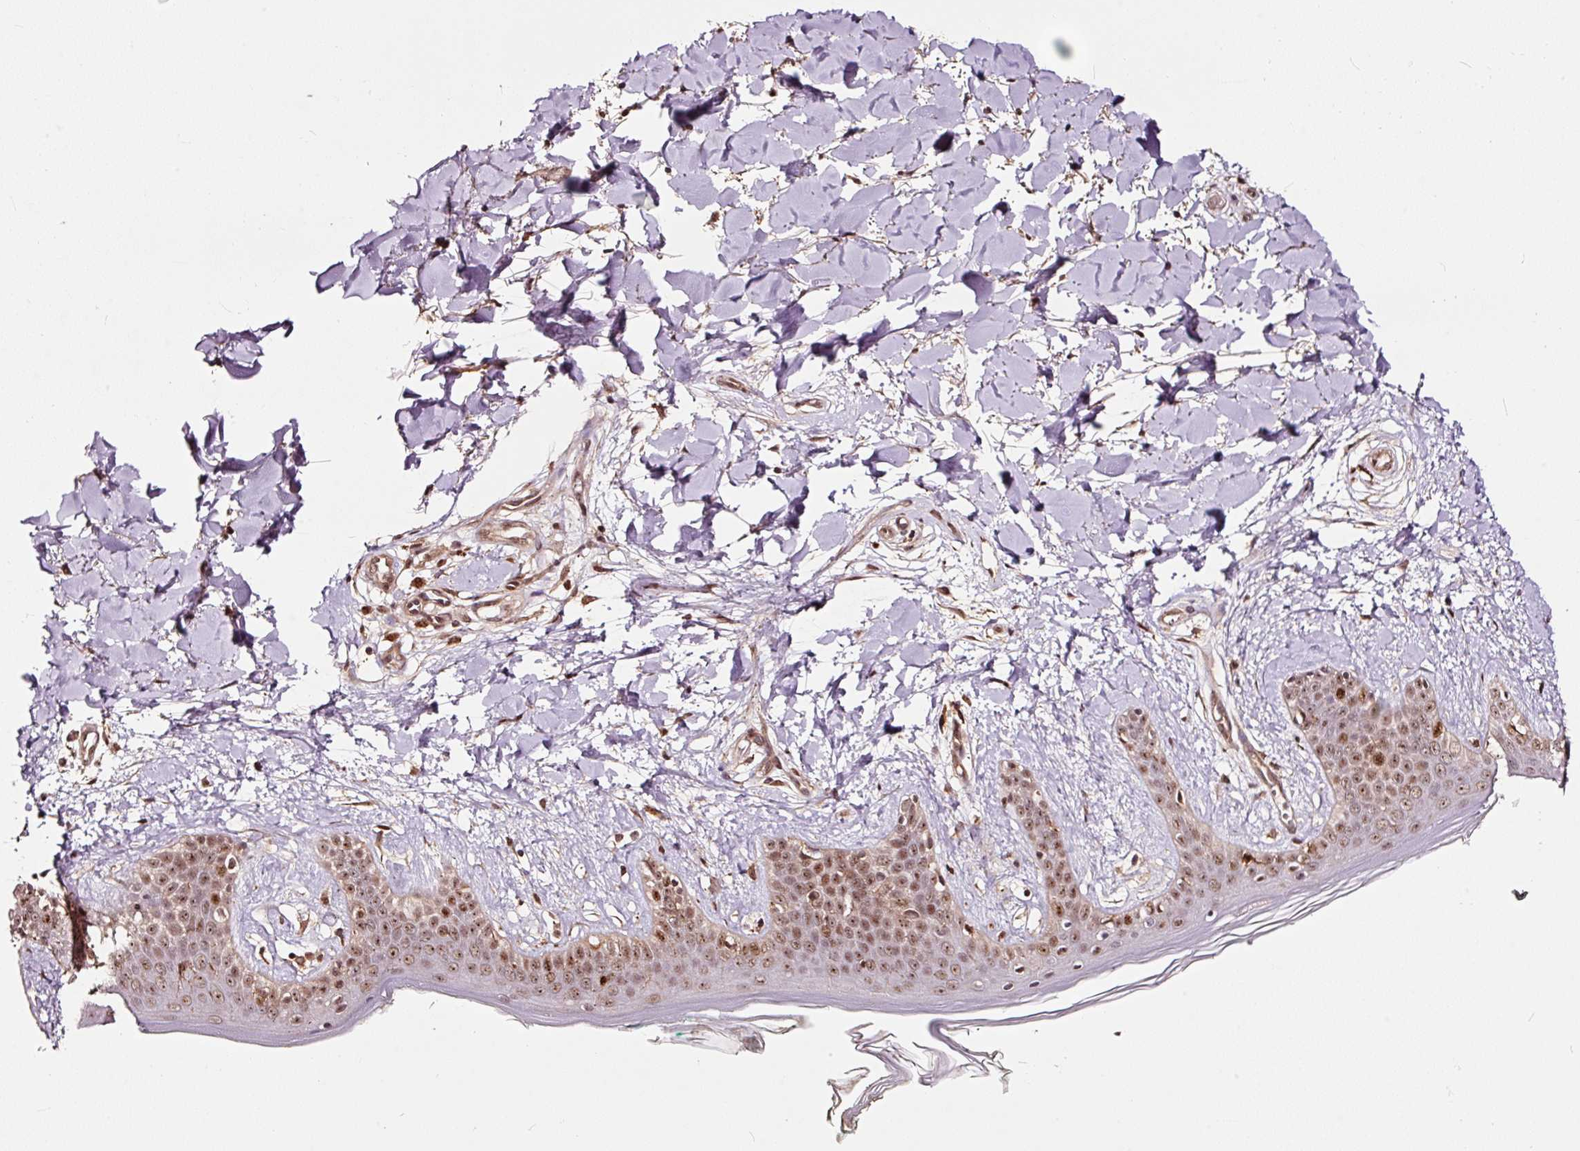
{"staining": {"intensity": "moderate", "quantity": ">75%", "location": "nuclear"}, "tissue": "skin", "cell_type": "Fibroblasts", "image_type": "normal", "snomed": [{"axis": "morphology", "description": "Normal tissue, NOS"}, {"axis": "topography", "description": "Skin"}], "caption": "Immunohistochemical staining of benign human skin demonstrates moderate nuclear protein positivity in about >75% of fibroblasts. The protein is shown in brown color, while the nuclei are stained blue.", "gene": "RFC4", "patient": {"sex": "female", "age": 34}}